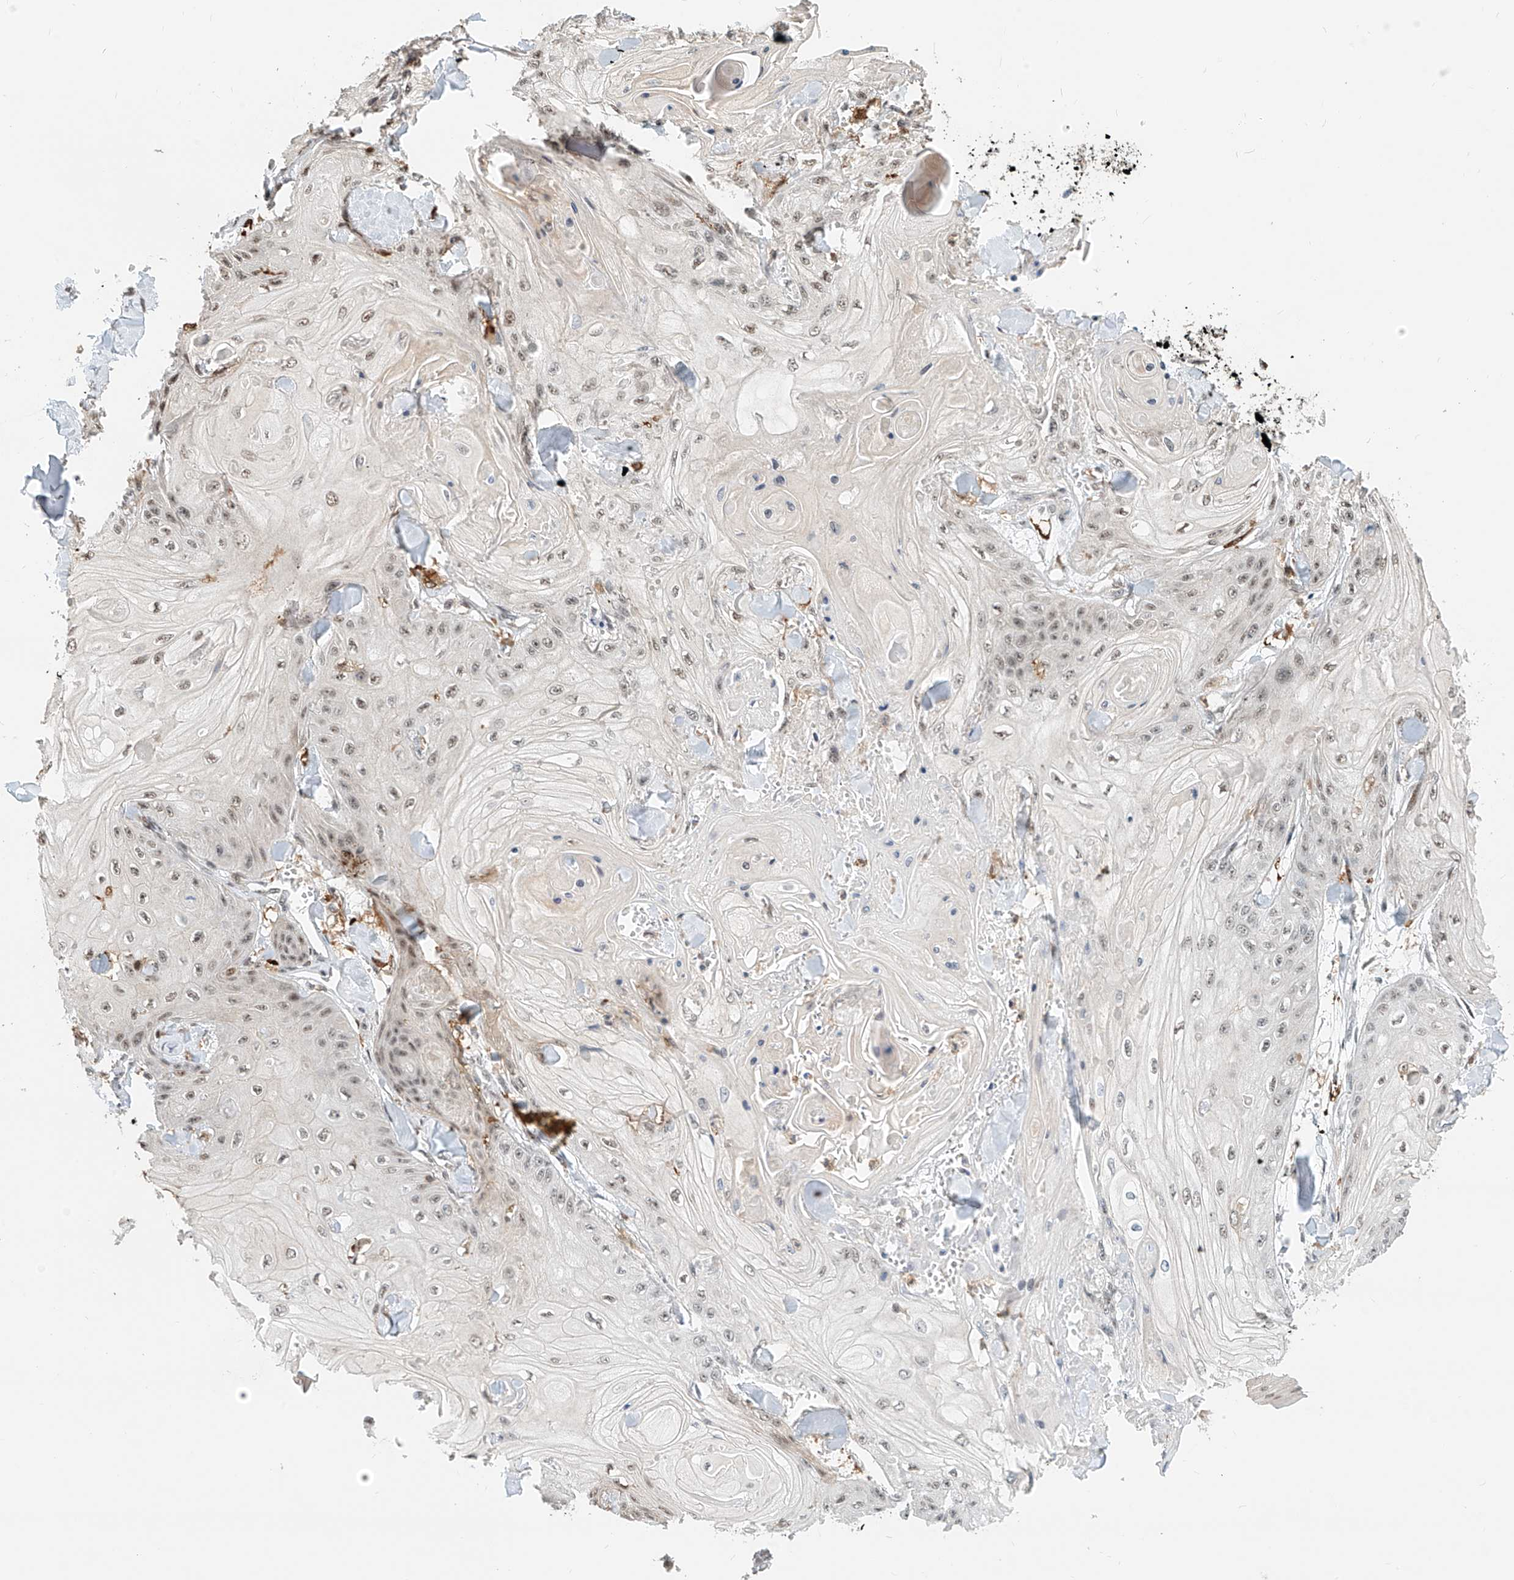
{"staining": {"intensity": "weak", "quantity": "25%-75%", "location": "nuclear"}, "tissue": "skin cancer", "cell_type": "Tumor cells", "image_type": "cancer", "snomed": [{"axis": "morphology", "description": "Squamous cell carcinoma, NOS"}, {"axis": "topography", "description": "Skin"}], "caption": "Weak nuclear protein staining is appreciated in about 25%-75% of tumor cells in squamous cell carcinoma (skin).", "gene": "MICAL1", "patient": {"sex": "male", "age": 74}}